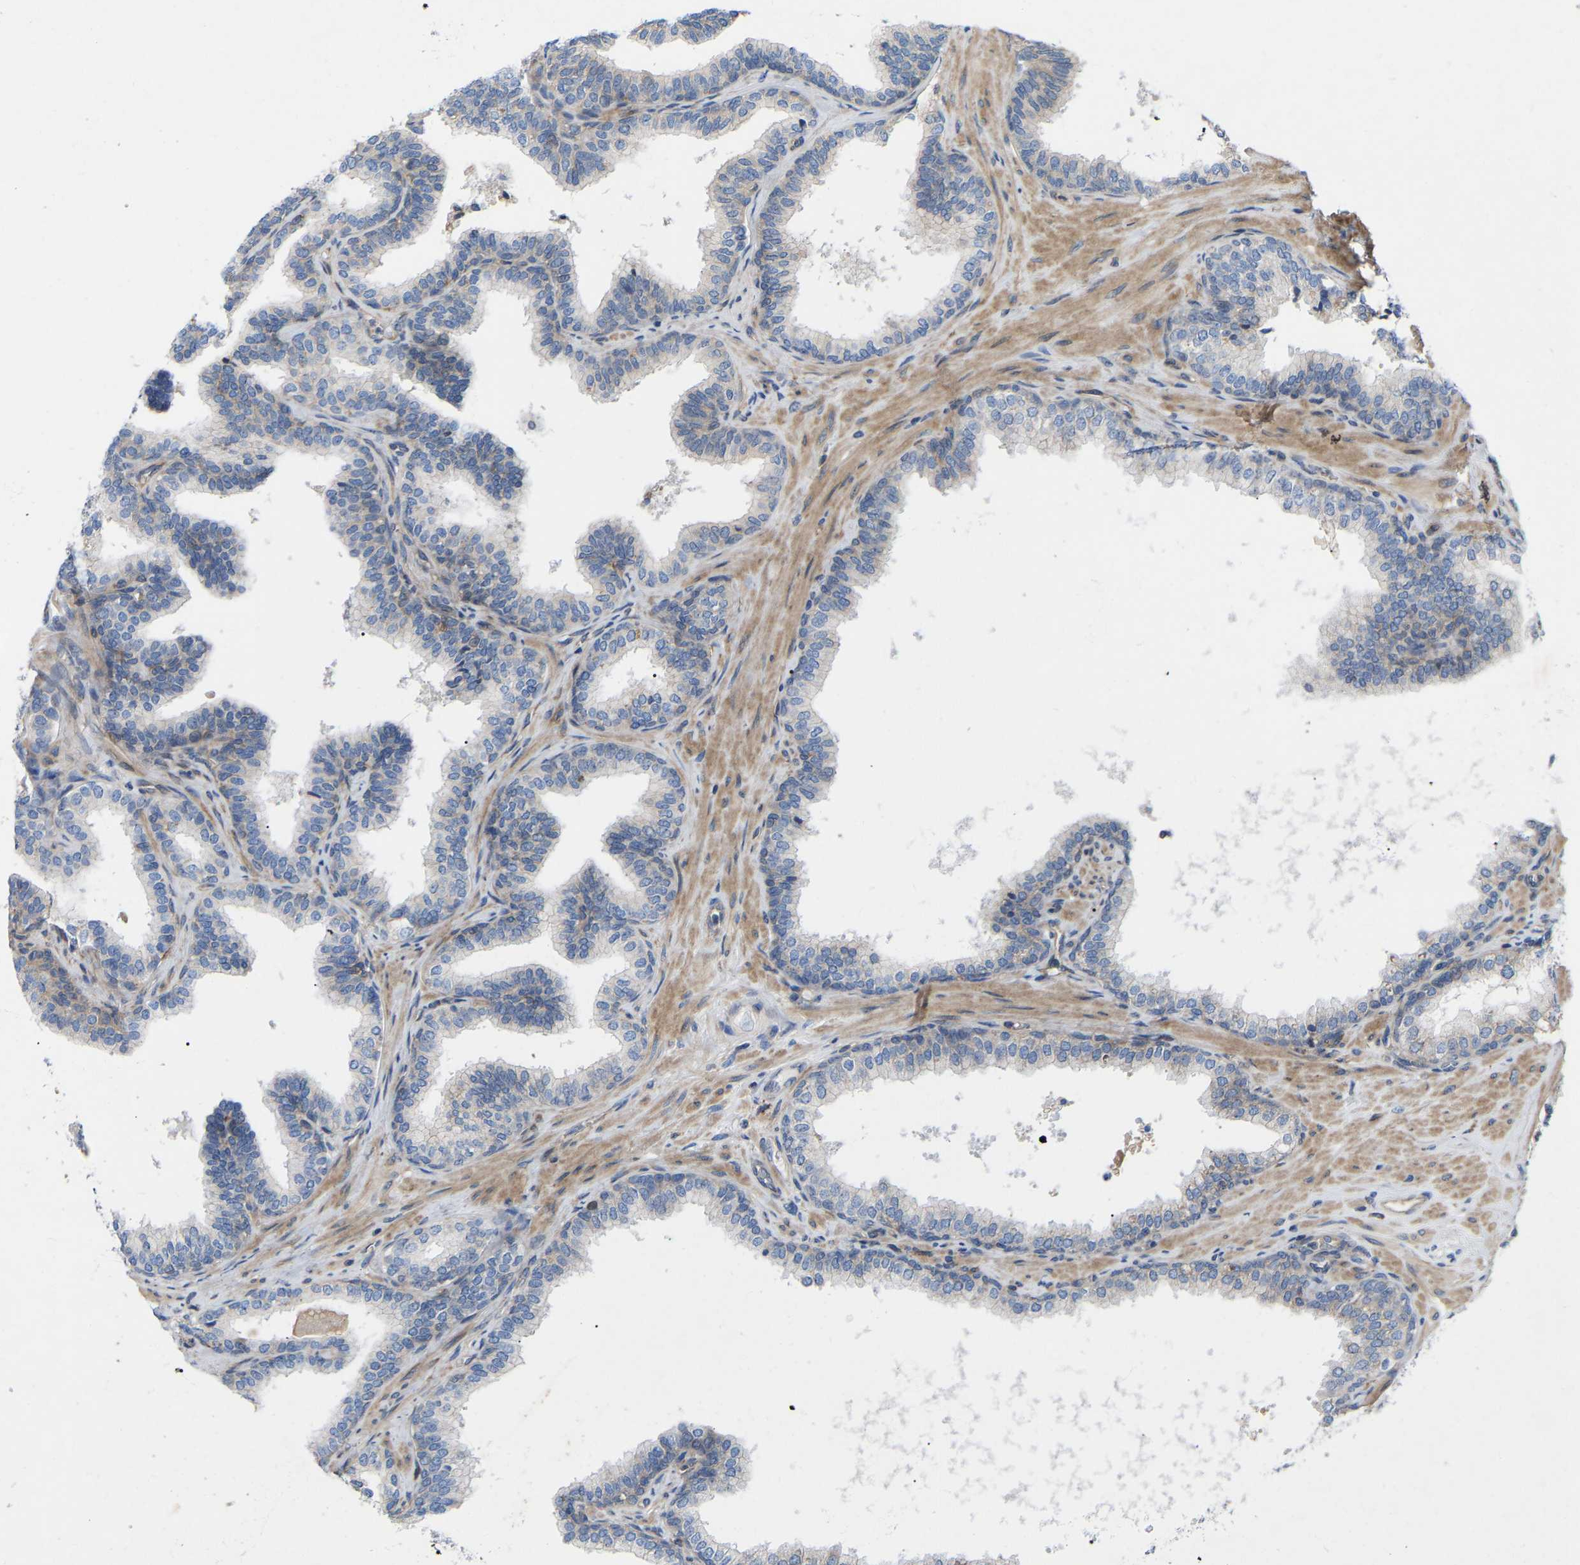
{"staining": {"intensity": "negative", "quantity": "none", "location": "none"}, "tissue": "prostate cancer", "cell_type": "Tumor cells", "image_type": "cancer", "snomed": [{"axis": "morphology", "description": "Adenocarcinoma, High grade"}, {"axis": "topography", "description": "Prostate"}], "caption": "IHC micrograph of prostate high-grade adenocarcinoma stained for a protein (brown), which shows no expression in tumor cells. Nuclei are stained in blue.", "gene": "TOR1B", "patient": {"sex": "male", "age": 52}}